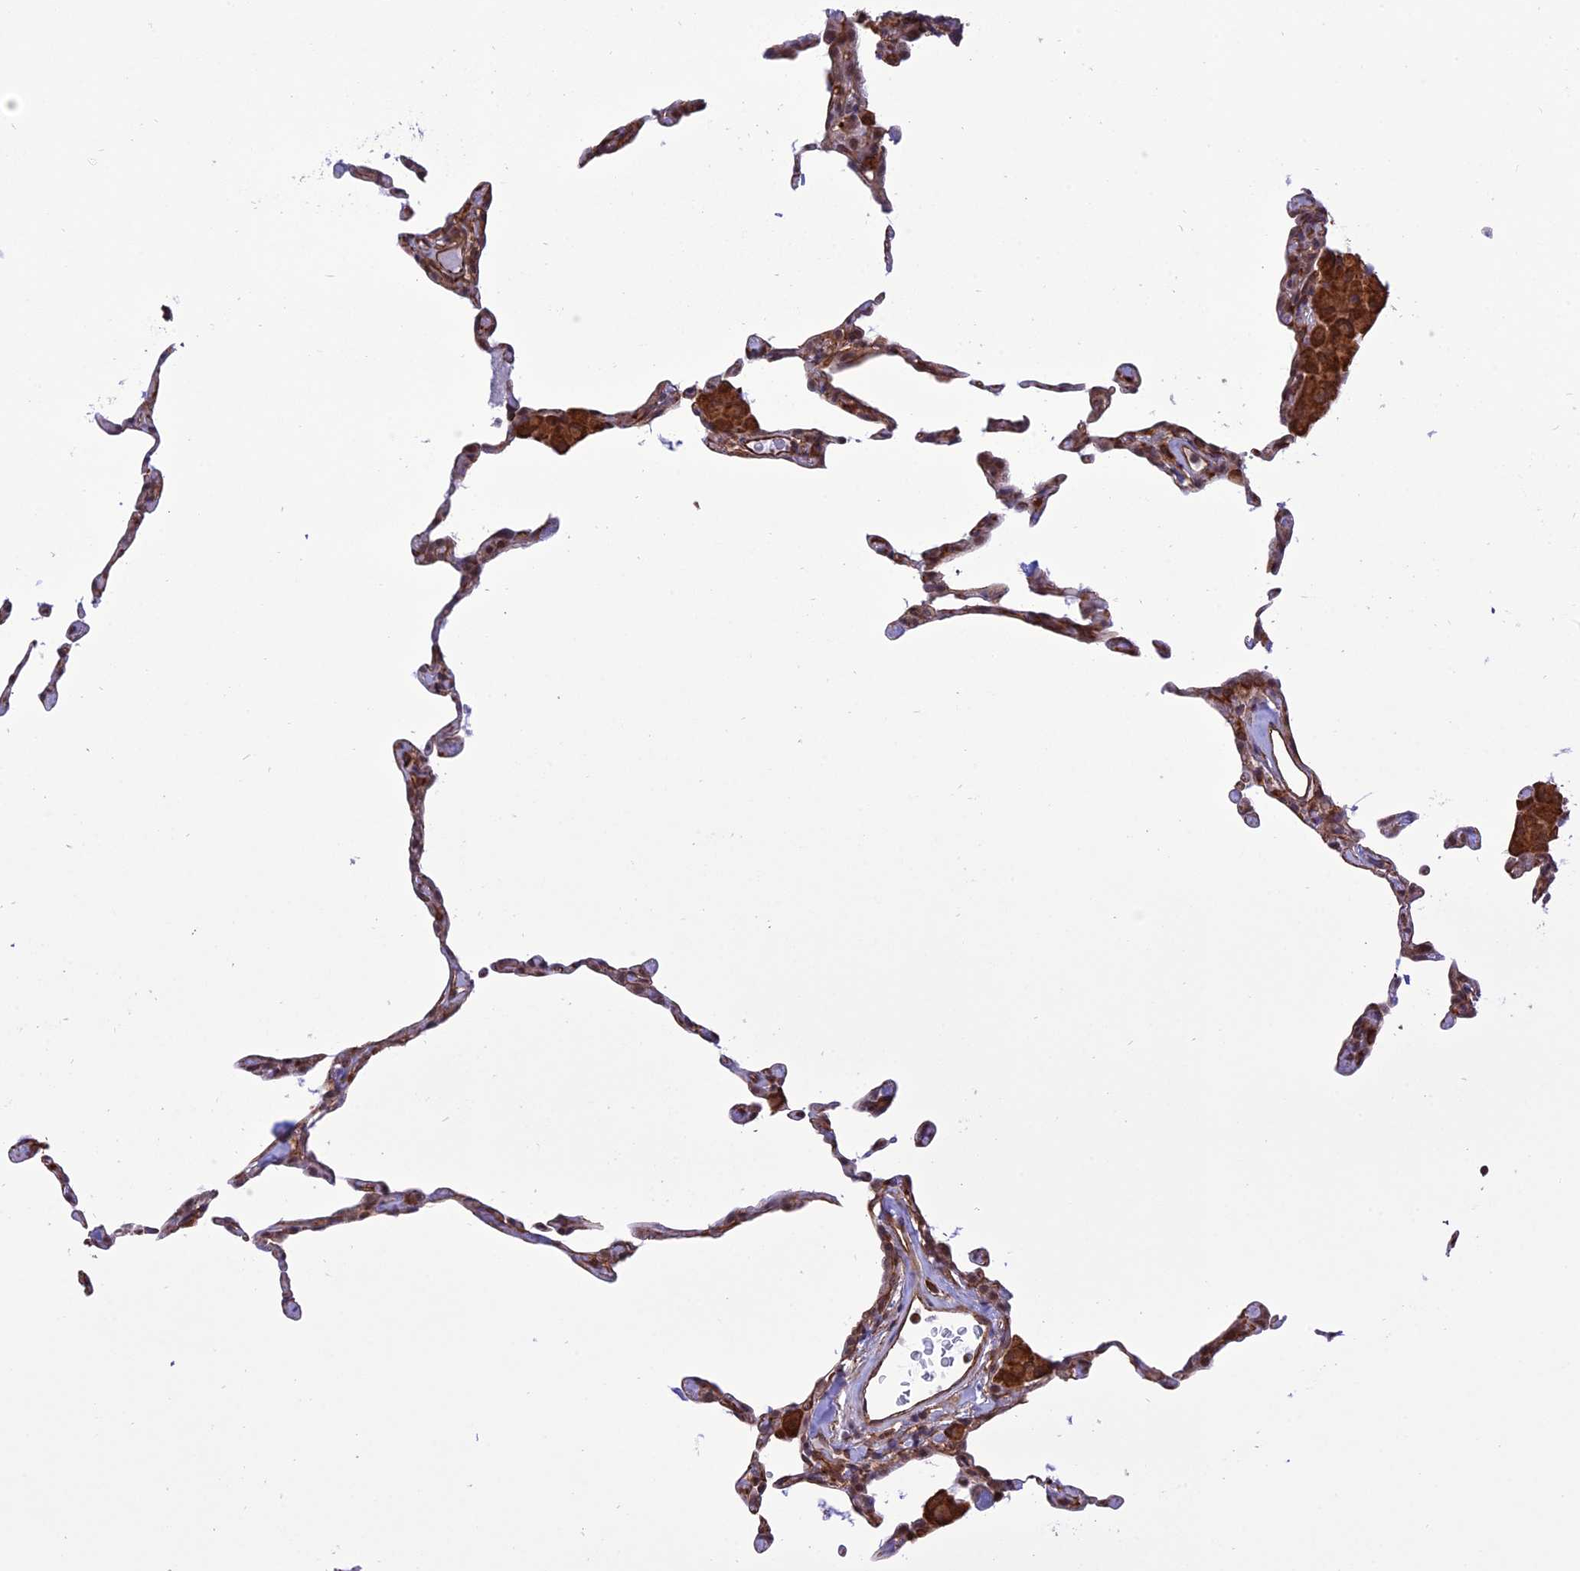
{"staining": {"intensity": "moderate", "quantity": "25%-75%", "location": "cytoplasmic/membranous,nuclear"}, "tissue": "lung", "cell_type": "Alveolar cells", "image_type": "normal", "snomed": [{"axis": "morphology", "description": "Normal tissue, NOS"}, {"axis": "topography", "description": "Lung"}], "caption": "Human lung stained for a protein (brown) shows moderate cytoplasmic/membranous,nuclear positive staining in about 25%-75% of alveolar cells.", "gene": "PAGR1", "patient": {"sex": "female", "age": 57}}